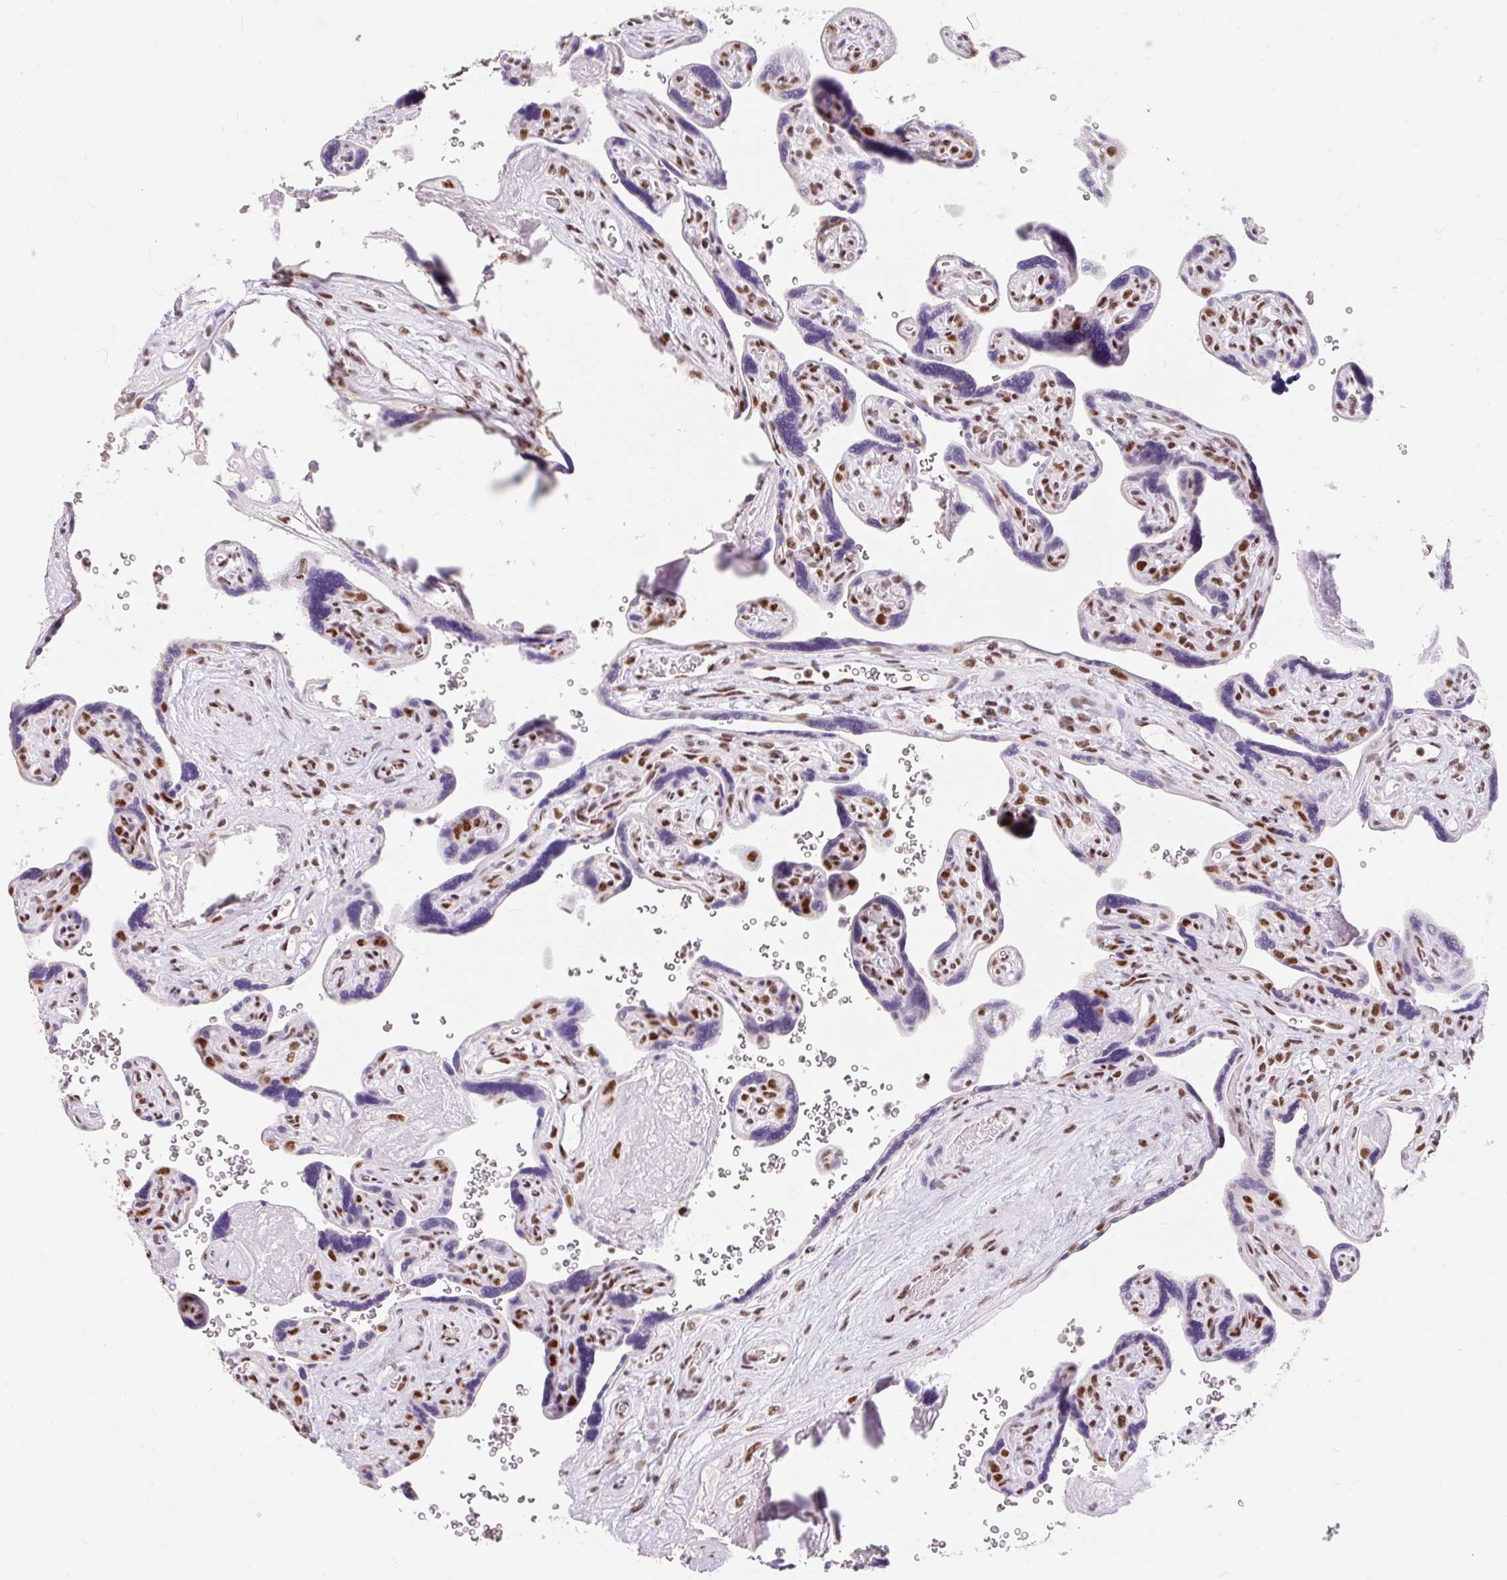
{"staining": {"intensity": "moderate", "quantity": ">75%", "location": "nuclear"}, "tissue": "placenta", "cell_type": "Decidual cells", "image_type": "normal", "snomed": [{"axis": "morphology", "description": "Normal tissue, NOS"}, {"axis": "topography", "description": "Placenta"}], "caption": "Moderate nuclear expression for a protein is seen in about >75% of decidual cells of normal placenta using immunohistochemistry (IHC).", "gene": "SRSF10", "patient": {"sex": "female", "age": 39}}